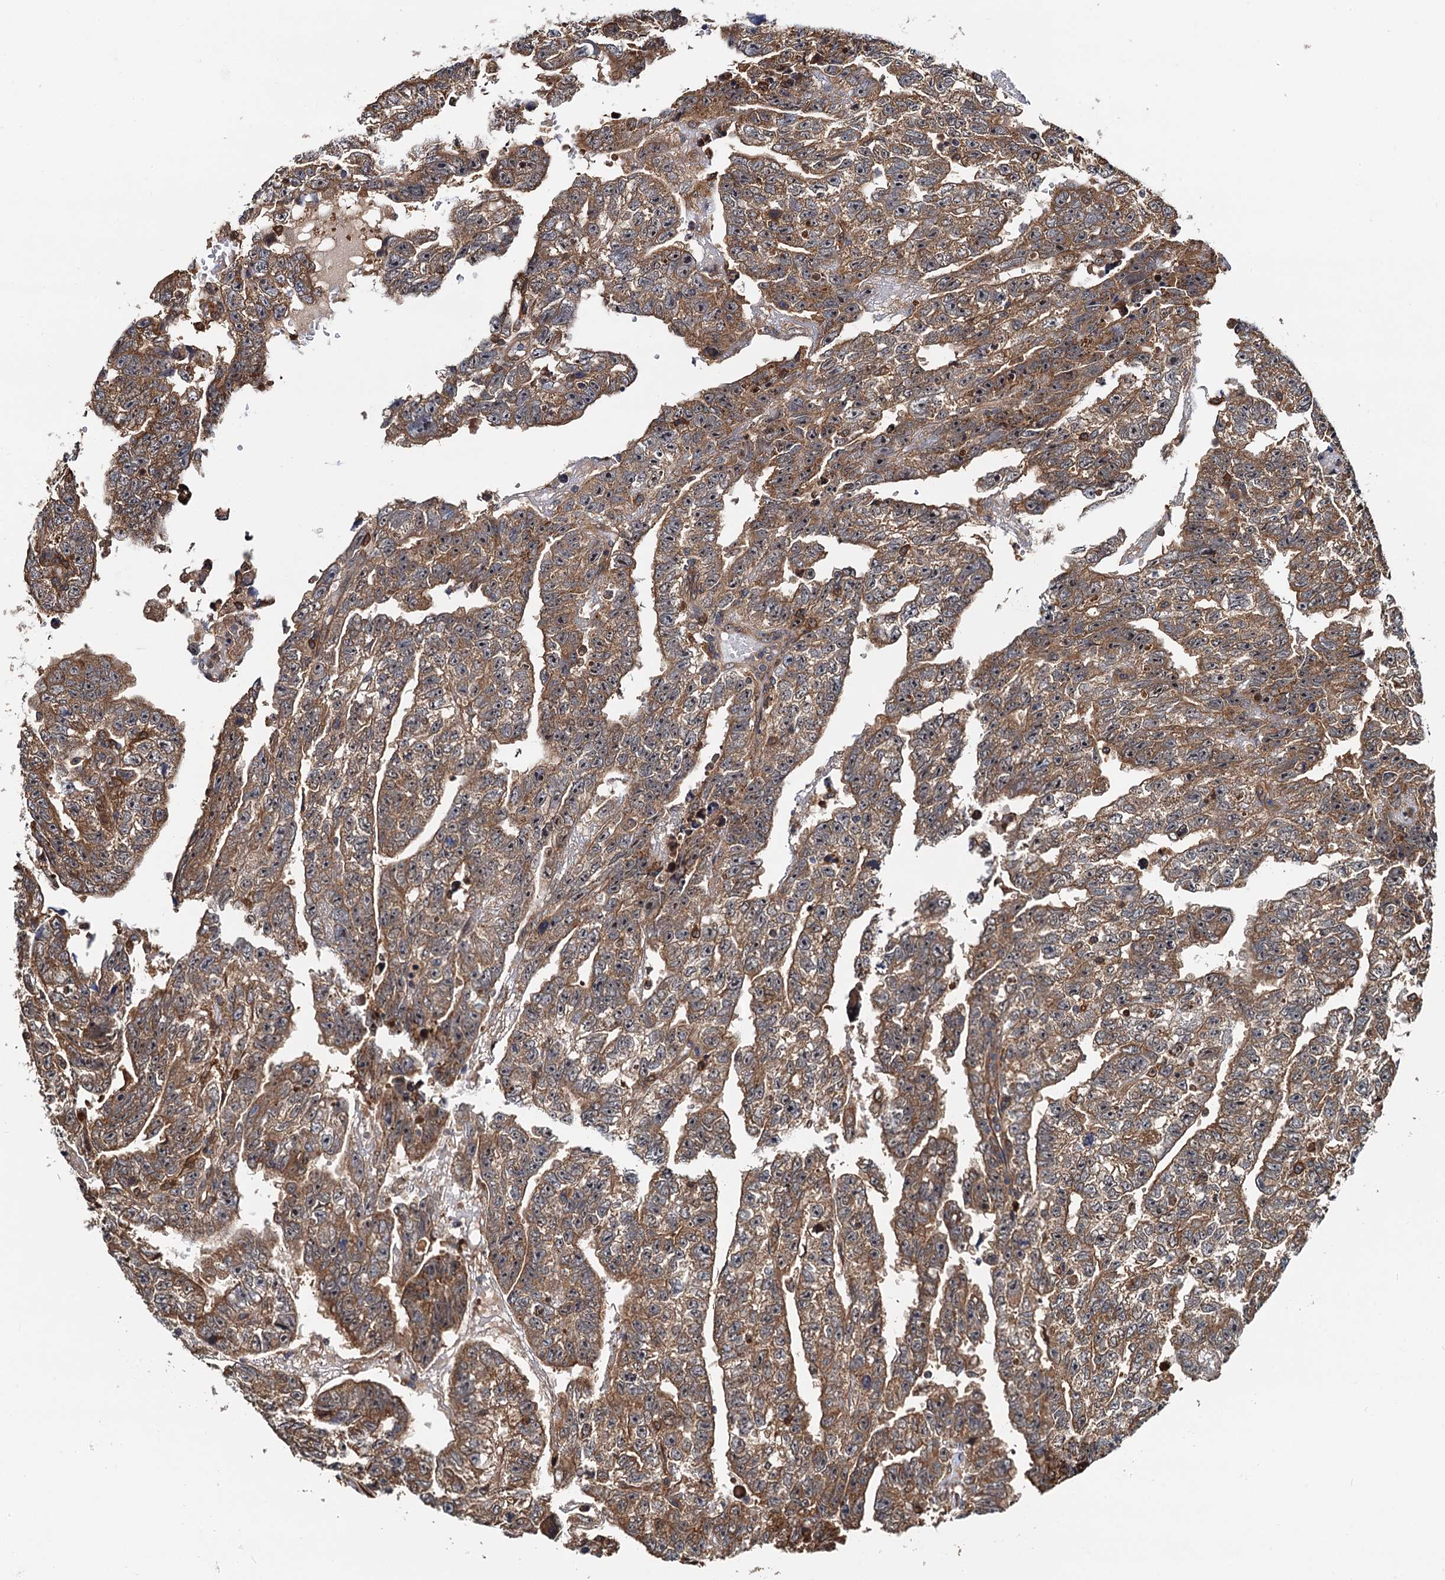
{"staining": {"intensity": "moderate", "quantity": ">75%", "location": "cytoplasmic/membranous"}, "tissue": "testis cancer", "cell_type": "Tumor cells", "image_type": "cancer", "snomed": [{"axis": "morphology", "description": "Carcinoma, Embryonal, NOS"}, {"axis": "topography", "description": "Testis"}], "caption": "Immunohistochemistry photomicrograph of human testis embryonal carcinoma stained for a protein (brown), which displays medium levels of moderate cytoplasmic/membranous staining in approximately >75% of tumor cells.", "gene": "USP6NL", "patient": {"sex": "male", "age": 25}}